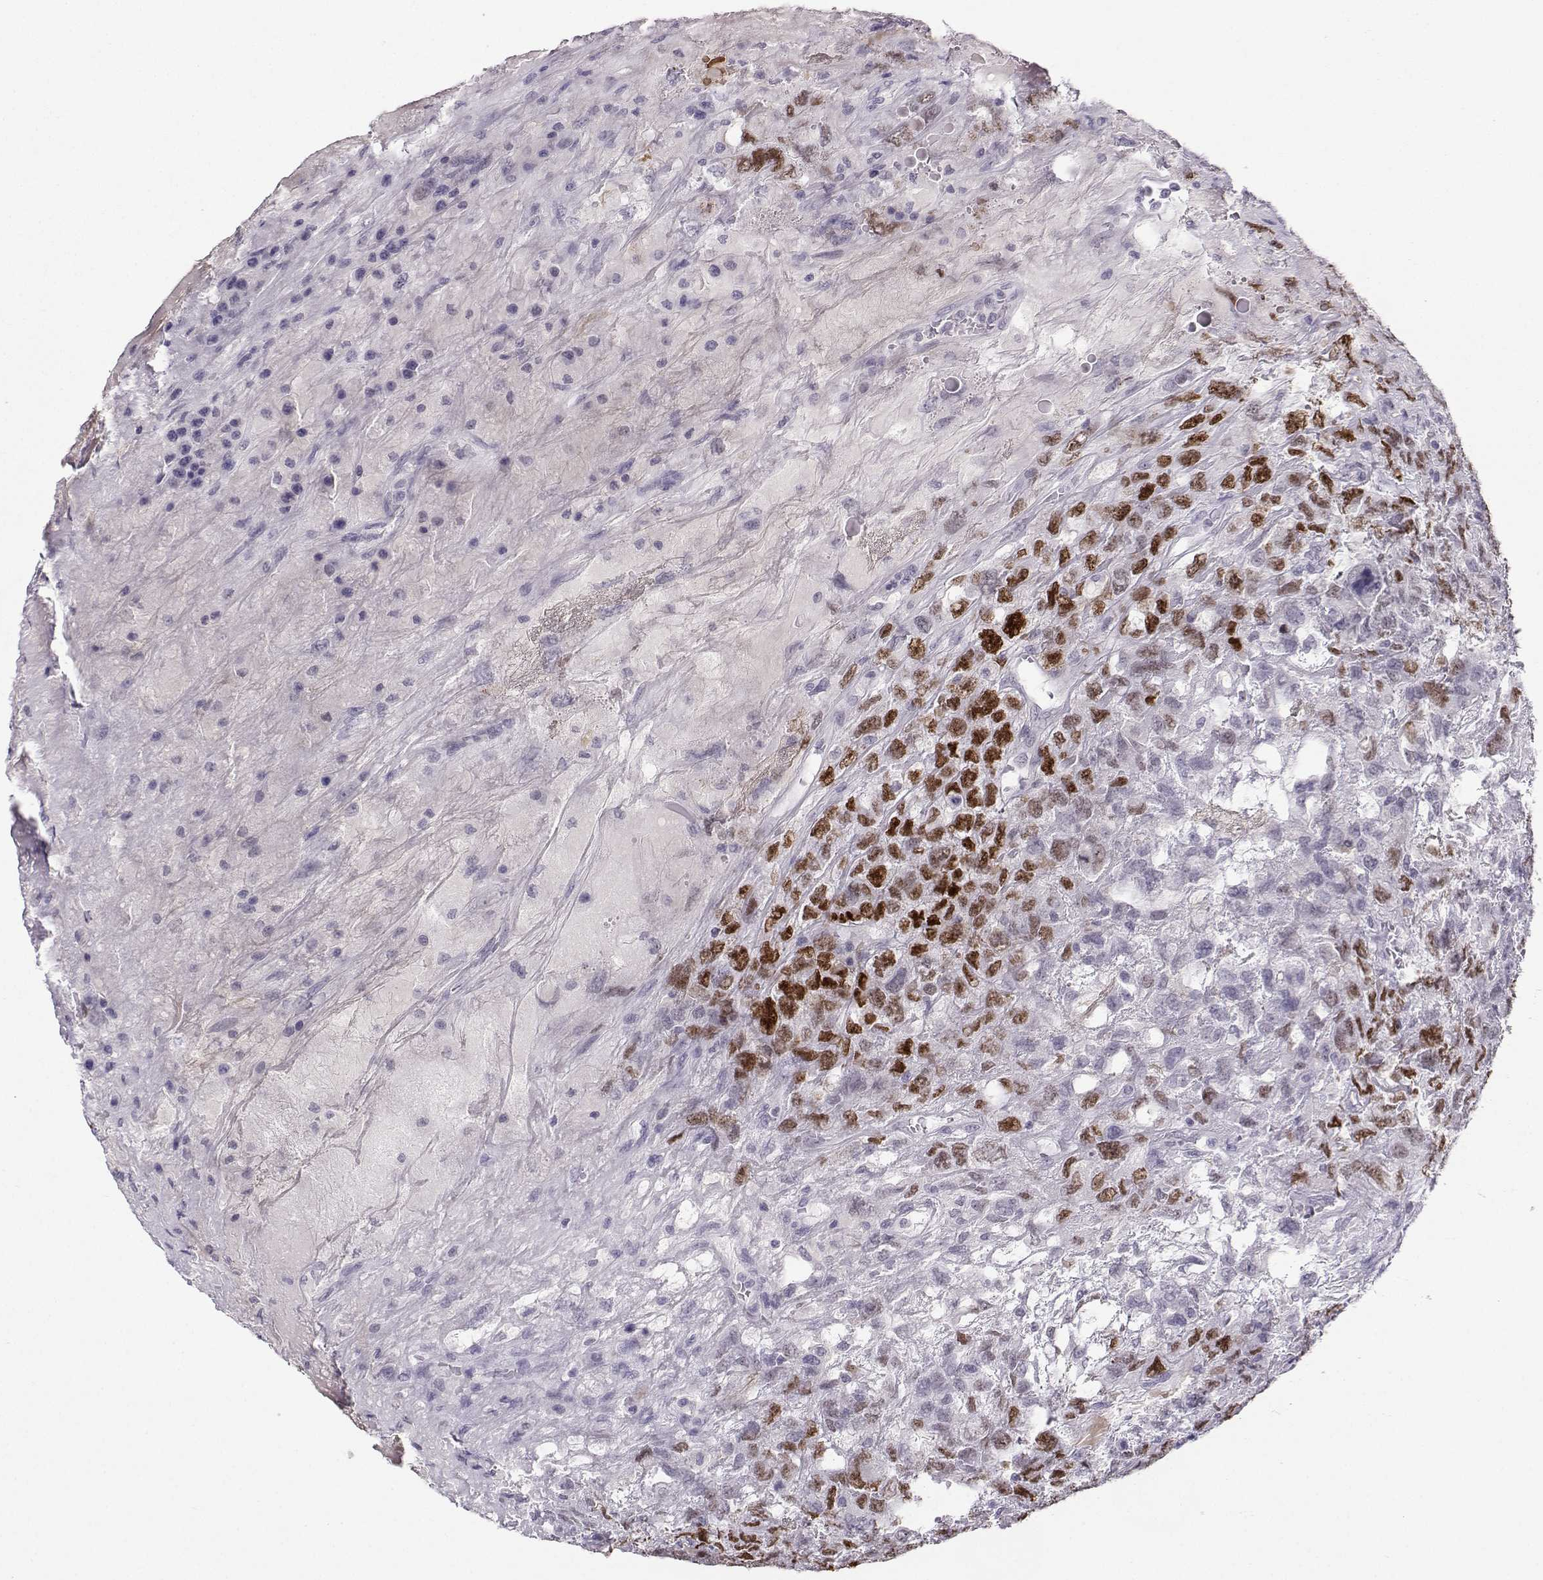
{"staining": {"intensity": "strong", "quantity": "25%-75%", "location": "nuclear"}, "tissue": "testis cancer", "cell_type": "Tumor cells", "image_type": "cancer", "snomed": [{"axis": "morphology", "description": "Seminoma, NOS"}, {"axis": "topography", "description": "Testis"}], "caption": "IHC of seminoma (testis) shows high levels of strong nuclear expression in approximately 25%-75% of tumor cells.", "gene": "LHX1", "patient": {"sex": "male", "age": 52}}